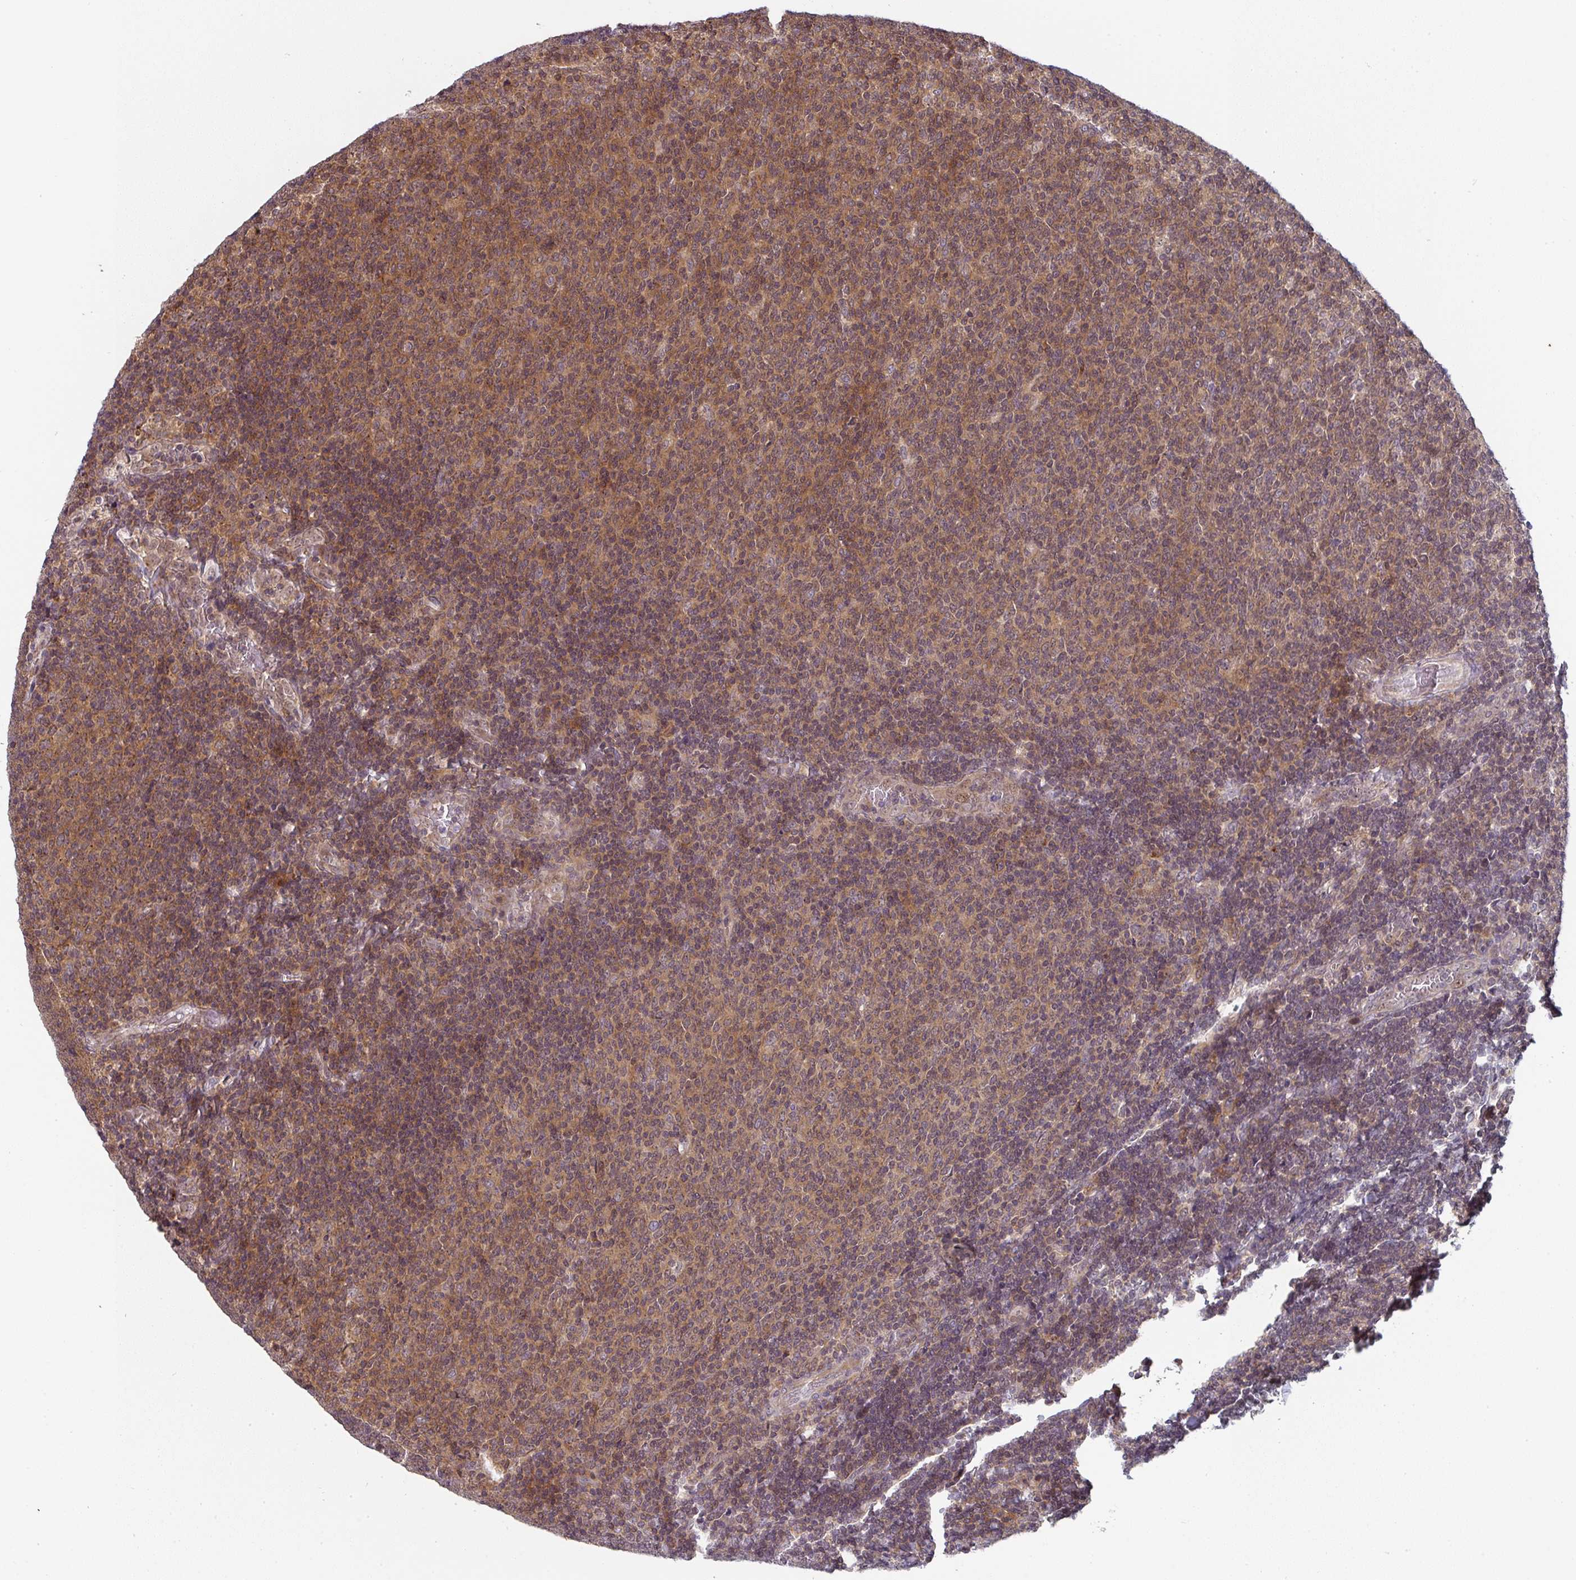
{"staining": {"intensity": "moderate", "quantity": ">75%", "location": "cytoplasmic/membranous"}, "tissue": "lymphoma", "cell_type": "Tumor cells", "image_type": "cancer", "snomed": [{"axis": "morphology", "description": "Malignant lymphoma, non-Hodgkin's type, Low grade"}, {"axis": "topography", "description": "Lymph node"}], "caption": "Immunohistochemical staining of human lymphoma demonstrates medium levels of moderate cytoplasmic/membranous staining in about >75% of tumor cells.", "gene": "RANGRF", "patient": {"sex": "male", "age": 52}}